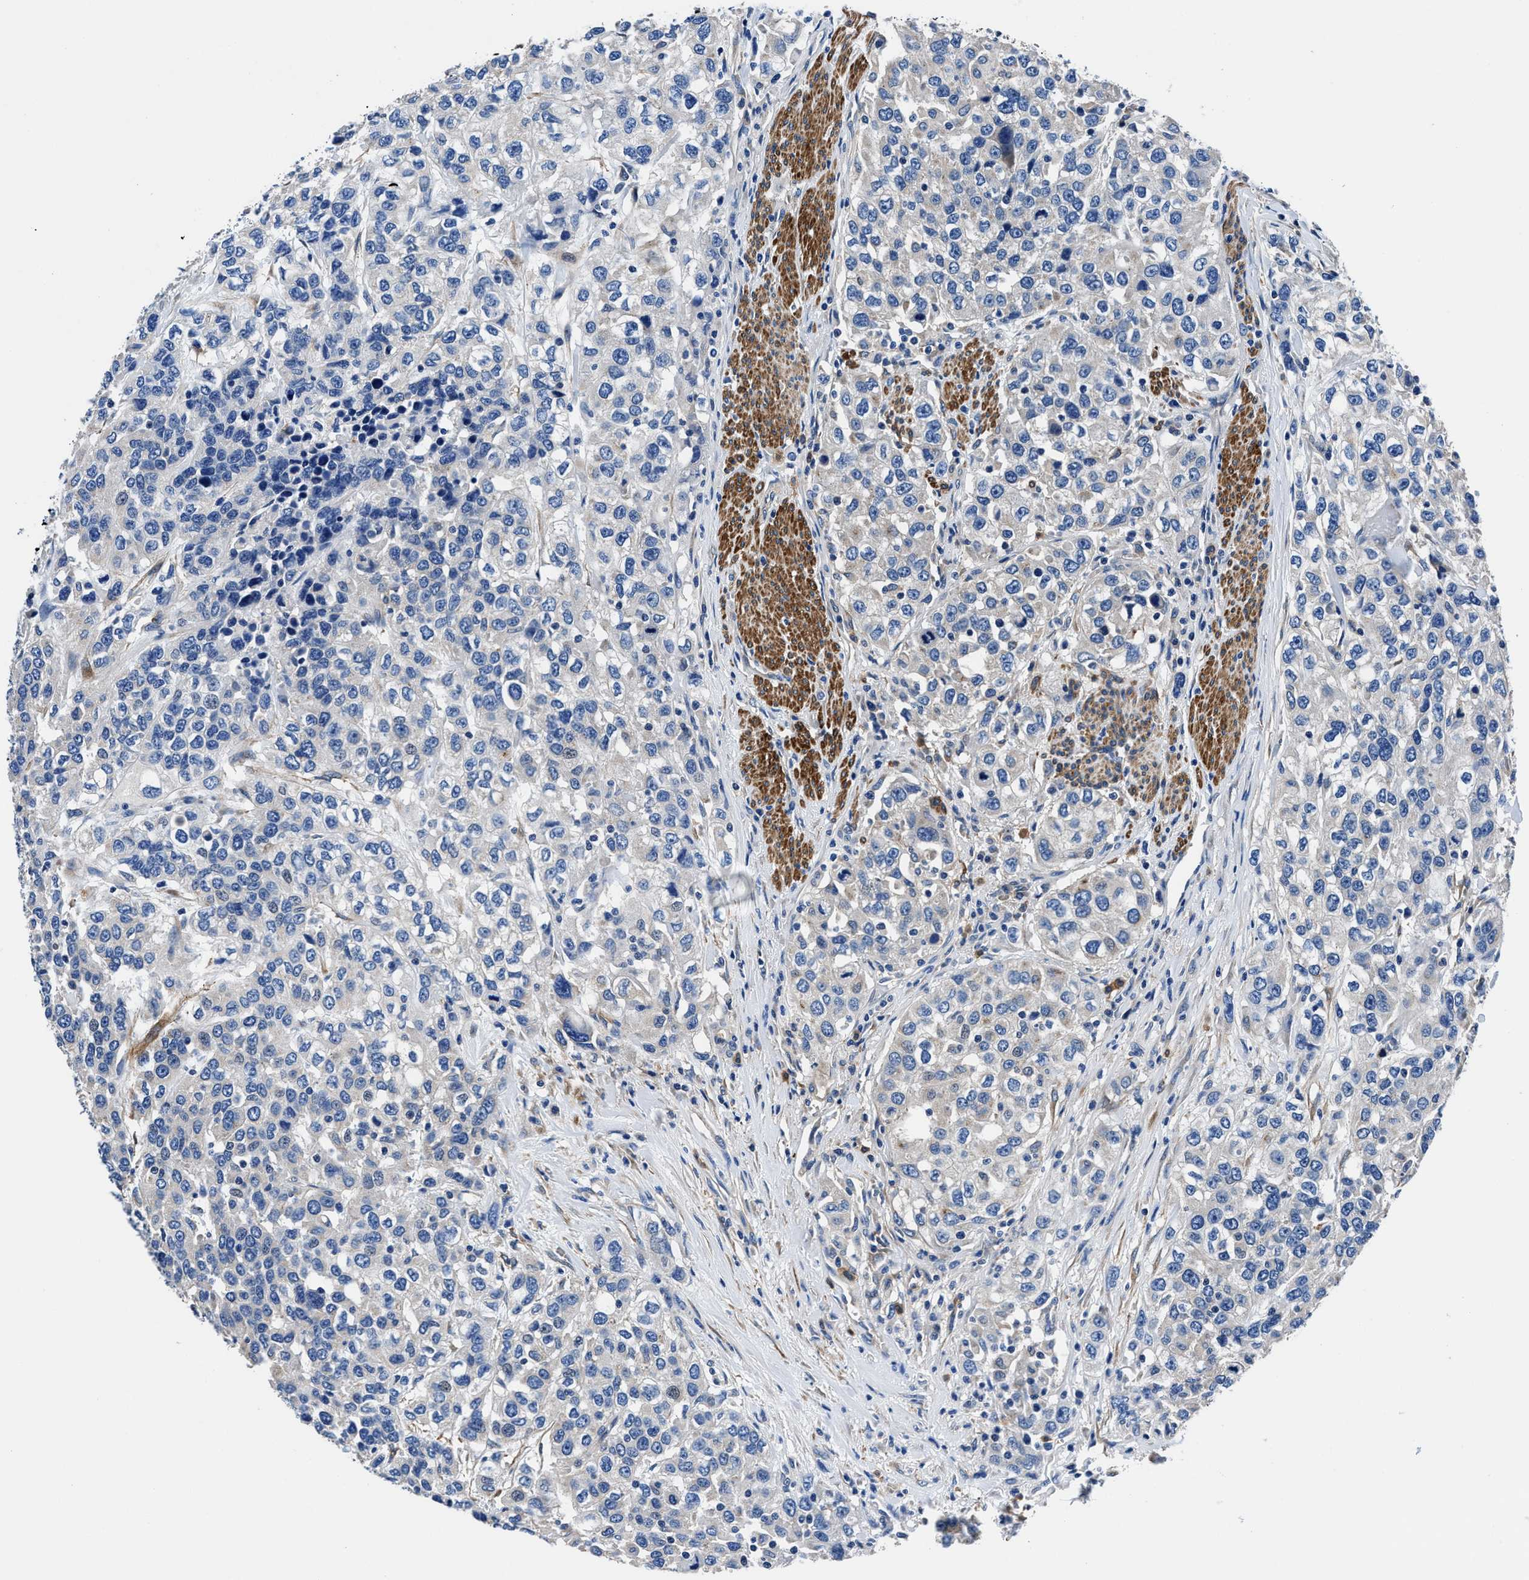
{"staining": {"intensity": "negative", "quantity": "none", "location": "none"}, "tissue": "urothelial cancer", "cell_type": "Tumor cells", "image_type": "cancer", "snomed": [{"axis": "morphology", "description": "Urothelial carcinoma, High grade"}, {"axis": "topography", "description": "Urinary bladder"}], "caption": "Tumor cells show no significant protein expression in urothelial carcinoma (high-grade). The staining was performed using DAB to visualize the protein expression in brown, while the nuclei were stained in blue with hematoxylin (Magnification: 20x).", "gene": "NEU1", "patient": {"sex": "female", "age": 80}}